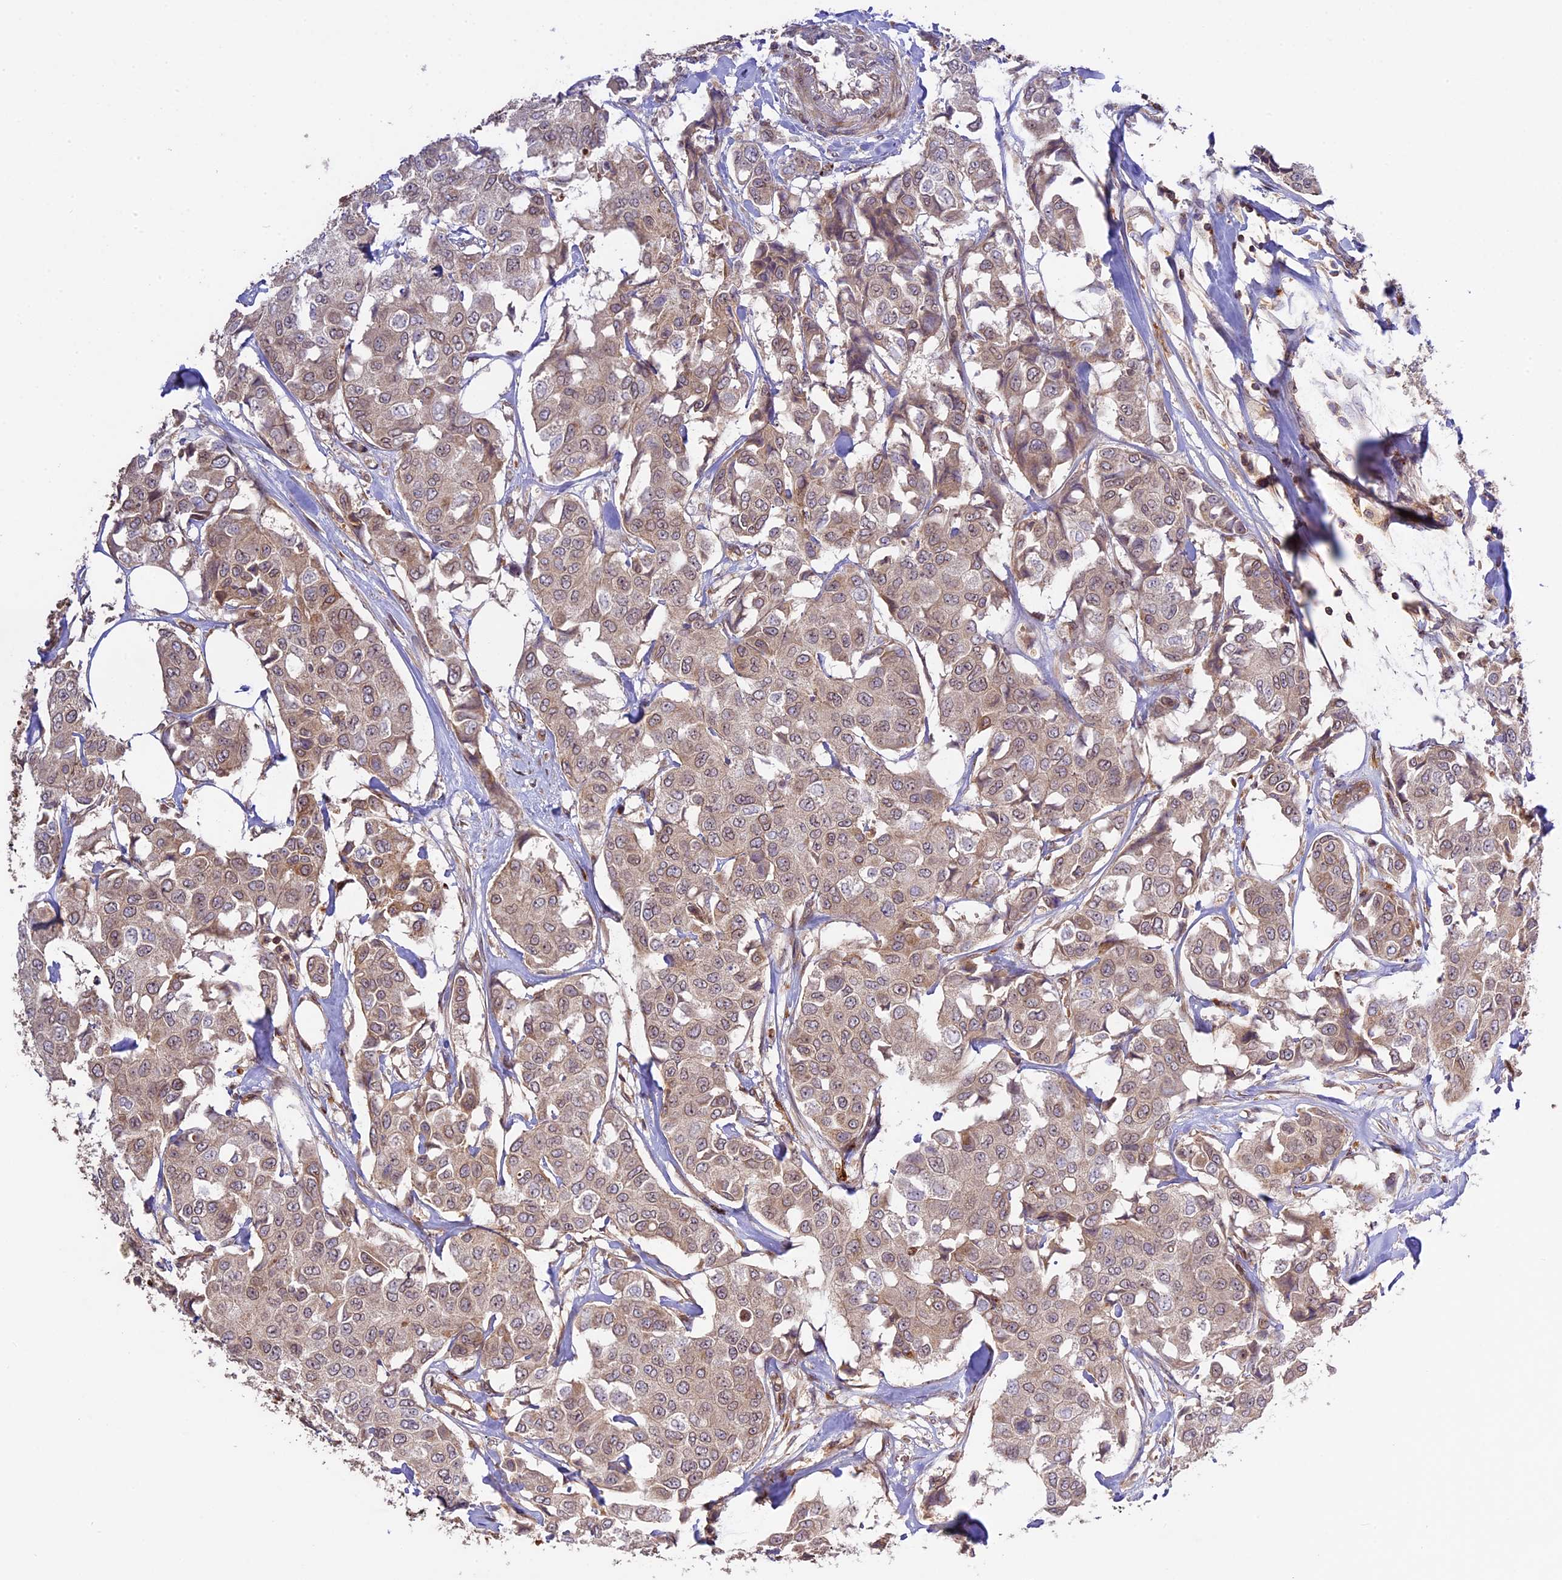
{"staining": {"intensity": "weak", "quantity": "25%-75%", "location": "cytoplasmic/membranous"}, "tissue": "breast cancer", "cell_type": "Tumor cells", "image_type": "cancer", "snomed": [{"axis": "morphology", "description": "Duct carcinoma"}, {"axis": "topography", "description": "Breast"}], "caption": "Human breast invasive ductal carcinoma stained with a brown dye demonstrates weak cytoplasmic/membranous positive staining in approximately 25%-75% of tumor cells.", "gene": "DGKH", "patient": {"sex": "female", "age": 80}}